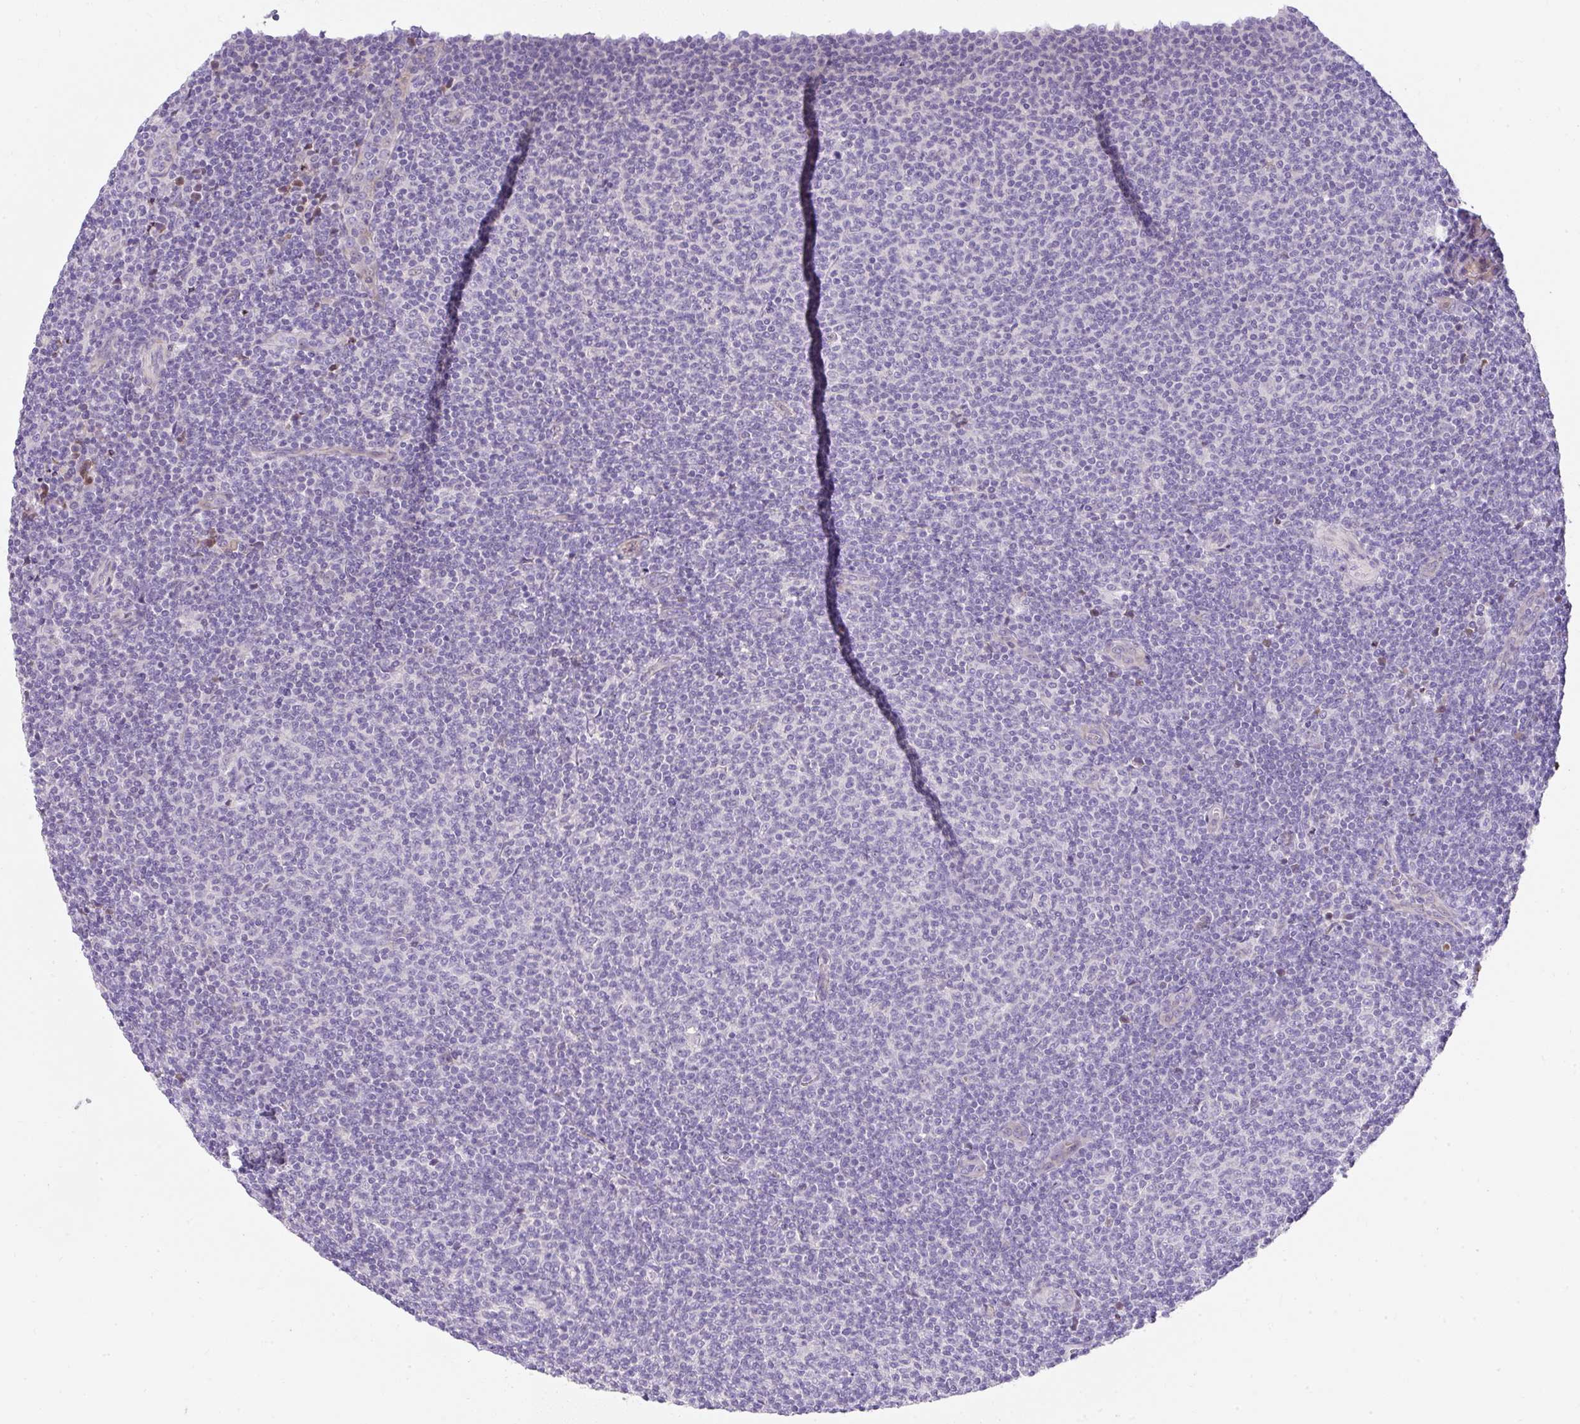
{"staining": {"intensity": "negative", "quantity": "none", "location": "none"}, "tissue": "lymphoma", "cell_type": "Tumor cells", "image_type": "cancer", "snomed": [{"axis": "morphology", "description": "Malignant lymphoma, non-Hodgkin's type, Low grade"}, {"axis": "topography", "description": "Lymph node"}], "caption": "The immunohistochemistry image has no significant expression in tumor cells of low-grade malignant lymphoma, non-Hodgkin's type tissue.", "gene": "DTX4", "patient": {"sex": "male", "age": 66}}